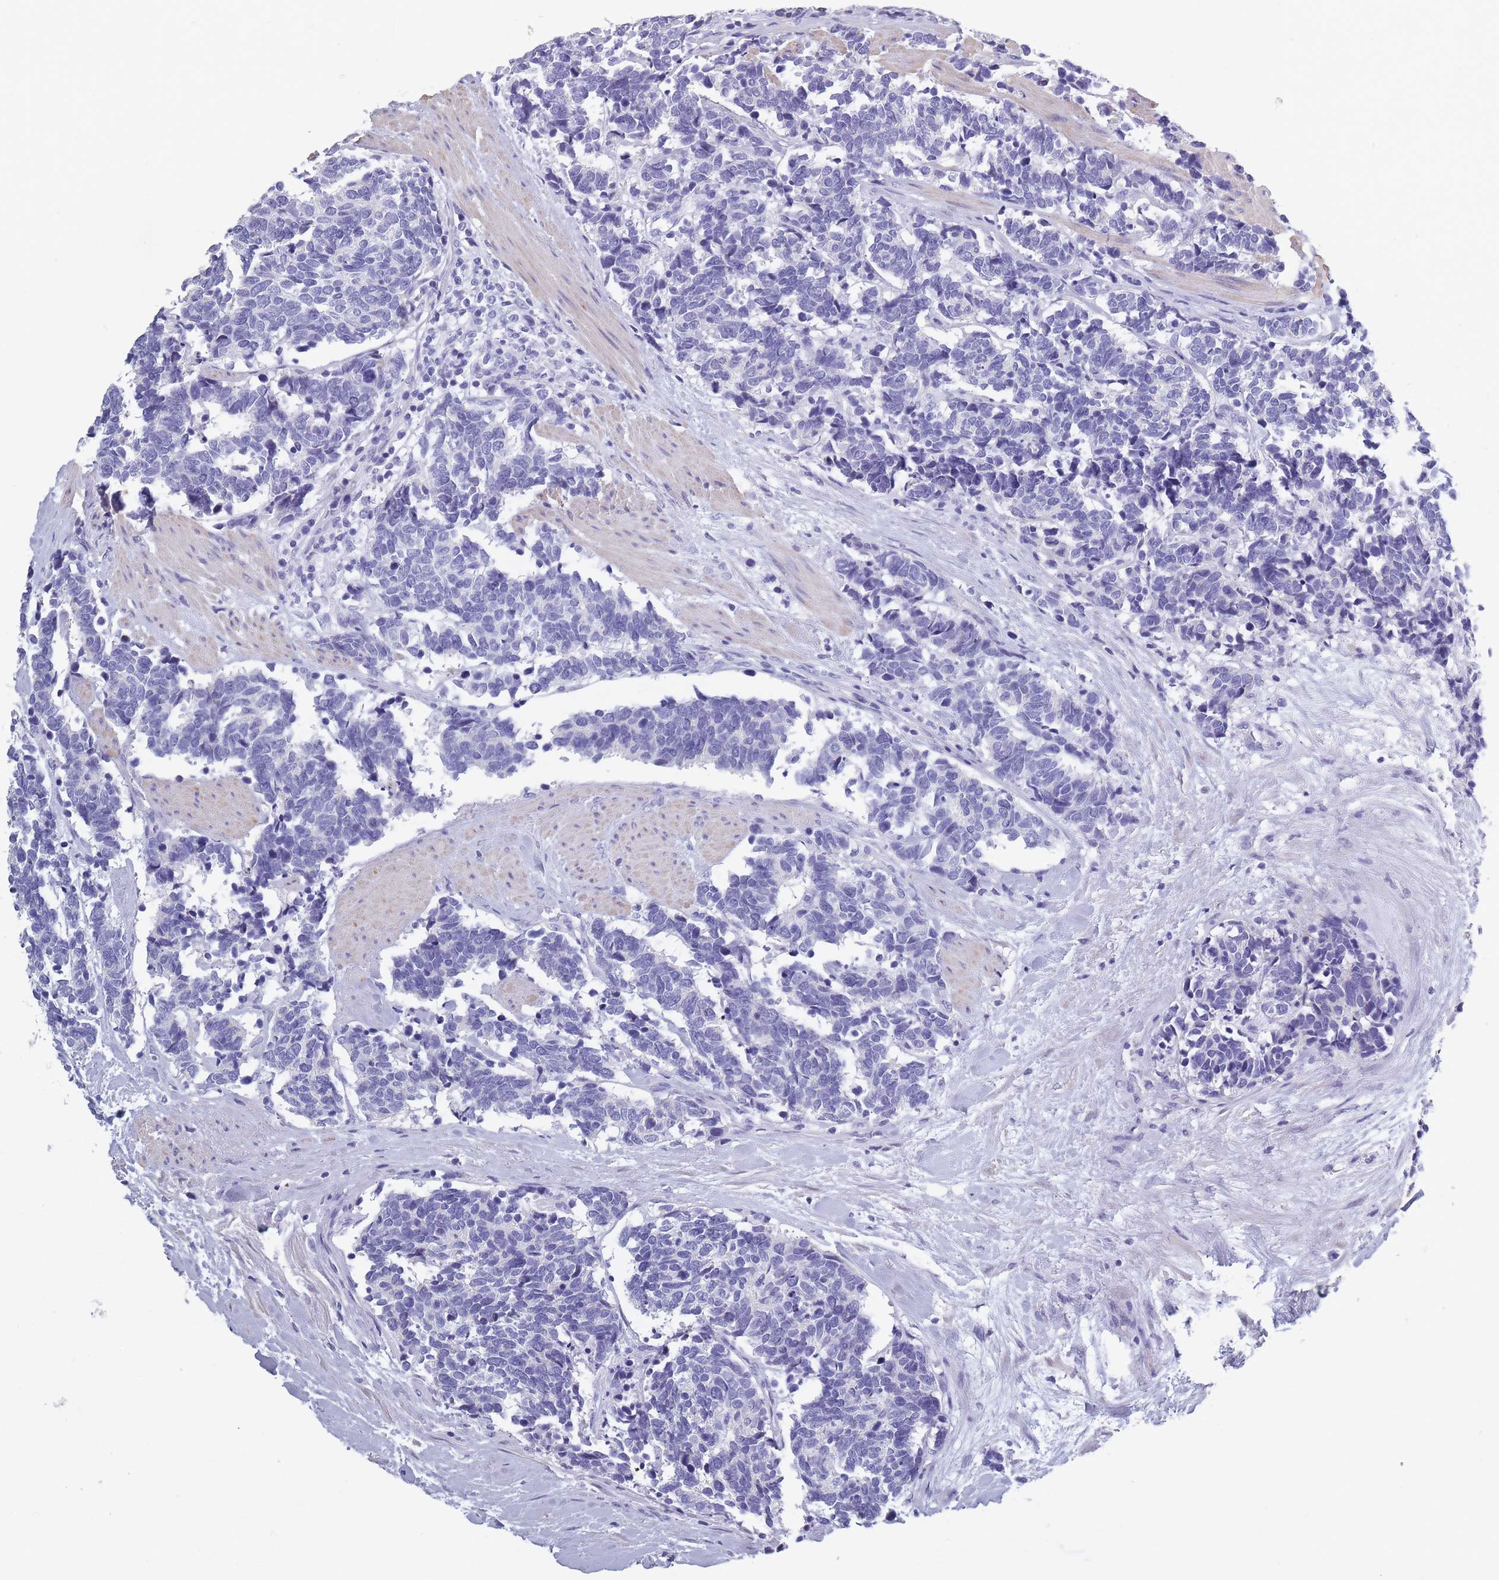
{"staining": {"intensity": "negative", "quantity": "none", "location": "none"}, "tissue": "carcinoid", "cell_type": "Tumor cells", "image_type": "cancer", "snomed": [{"axis": "morphology", "description": "Carcinoma, NOS"}, {"axis": "morphology", "description": "Carcinoid, malignant, NOS"}, {"axis": "topography", "description": "Prostate"}], "caption": "A histopathology image of human carcinoma is negative for staining in tumor cells.", "gene": "OR4C5", "patient": {"sex": "male", "age": 57}}